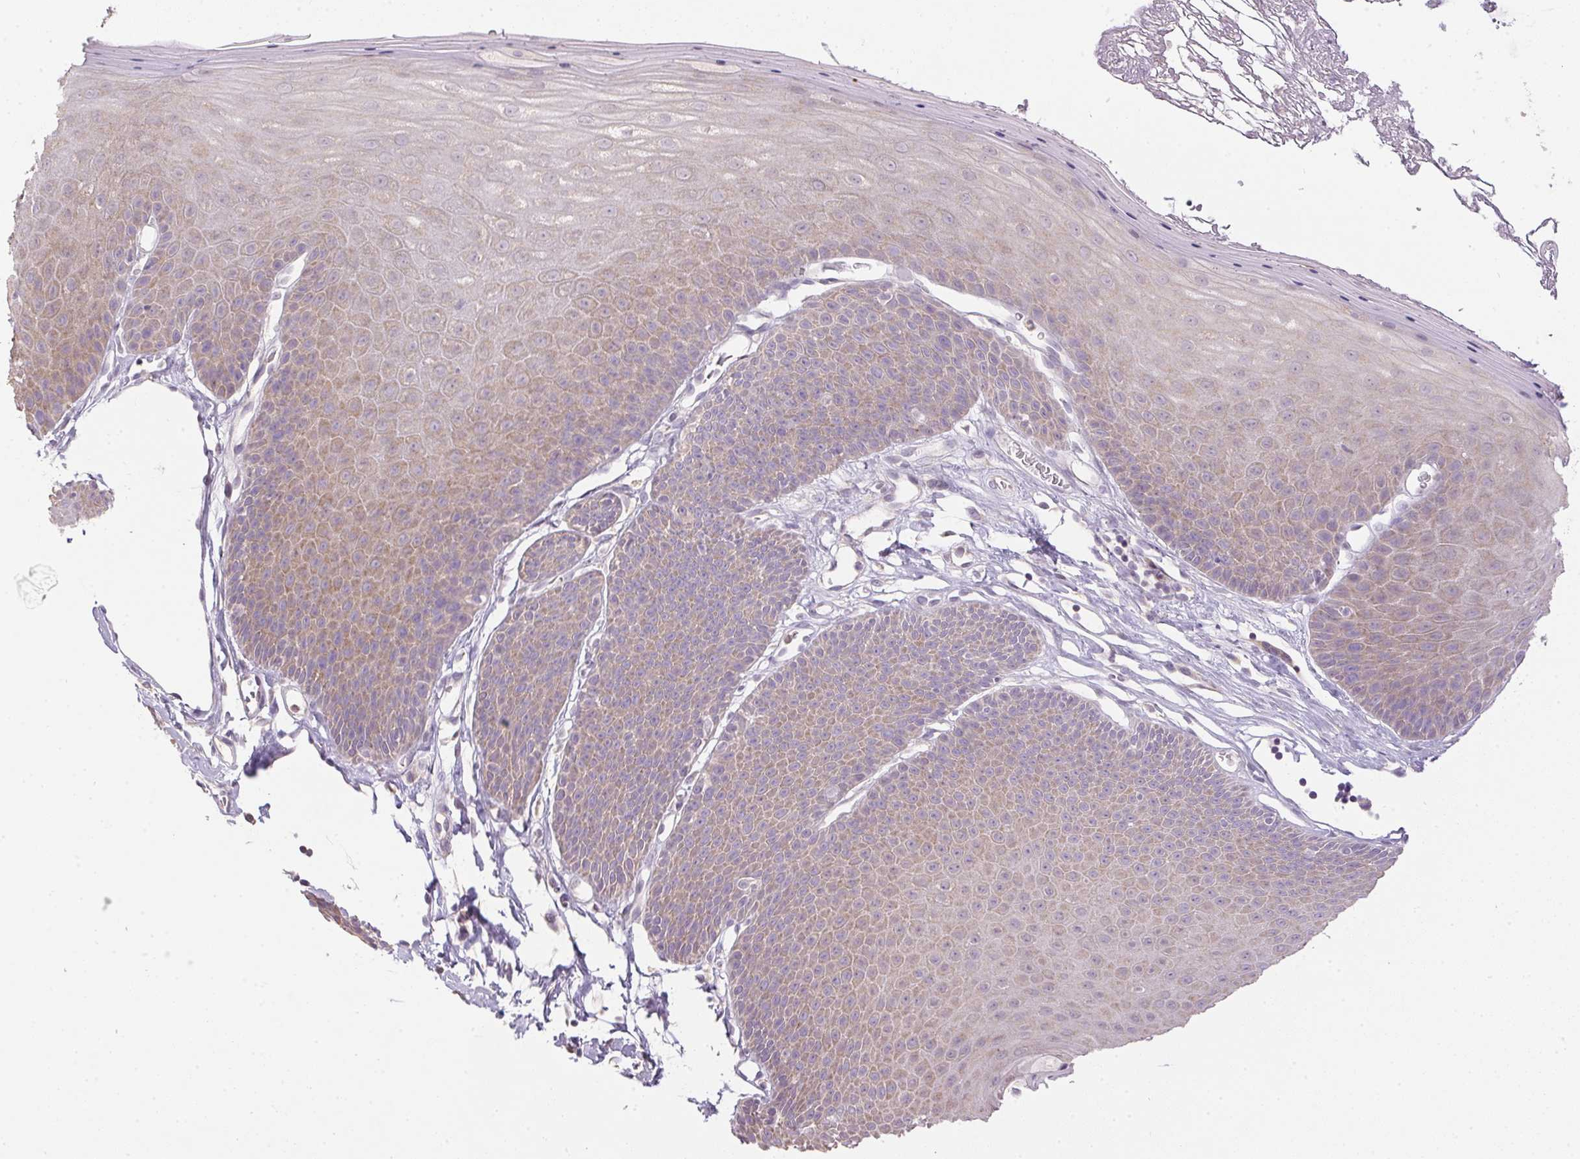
{"staining": {"intensity": "weak", "quantity": "25%-75%", "location": "cytoplasmic/membranous"}, "tissue": "skin", "cell_type": "Epidermal cells", "image_type": "normal", "snomed": [{"axis": "morphology", "description": "Normal tissue, NOS"}, {"axis": "topography", "description": "Anal"}], "caption": "Human skin stained with a brown dye reveals weak cytoplasmic/membranous positive expression in about 25%-75% of epidermal cells.", "gene": "SPACA9", "patient": {"sex": "male", "age": 53}}